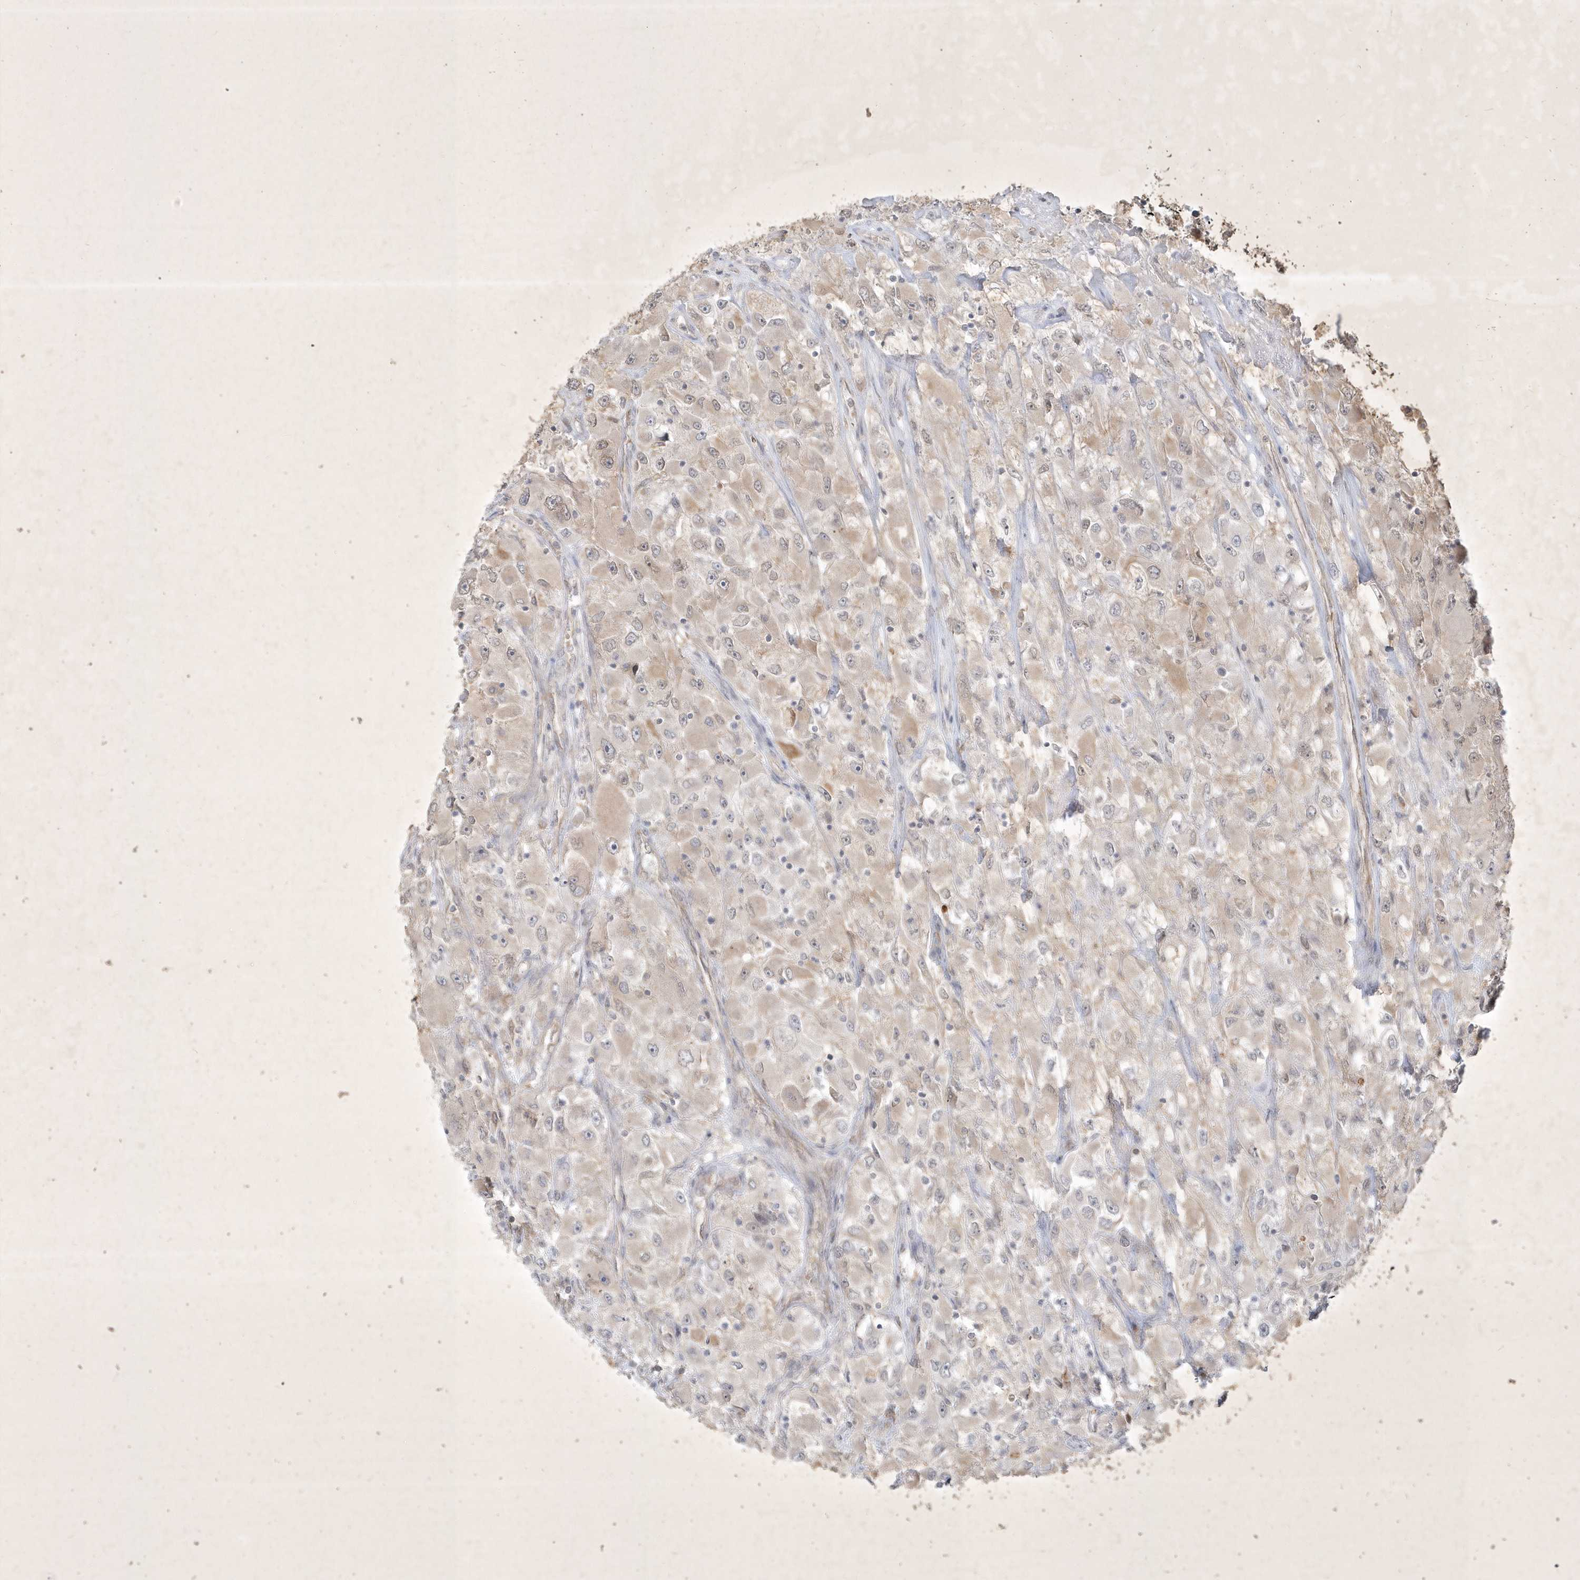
{"staining": {"intensity": "weak", "quantity": "<25%", "location": "cytoplasmic/membranous"}, "tissue": "renal cancer", "cell_type": "Tumor cells", "image_type": "cancer", "snomed": [{"axis": "morphology", "description": "Adenocarcinoma, NOS"}, {"axis": "topography", "description": "Kidney"}], "caption": "Immunohistochemistry (IHC) of renal cancer exhibits no expression in tumor cells. (DAB (3,3'-diaminobenzidine) immunohistochemistry (IHC) visualized using brightfield microscopy, high magnification).", "gene": "BOD1", "patient": {"sex": "female", "age": 52}}